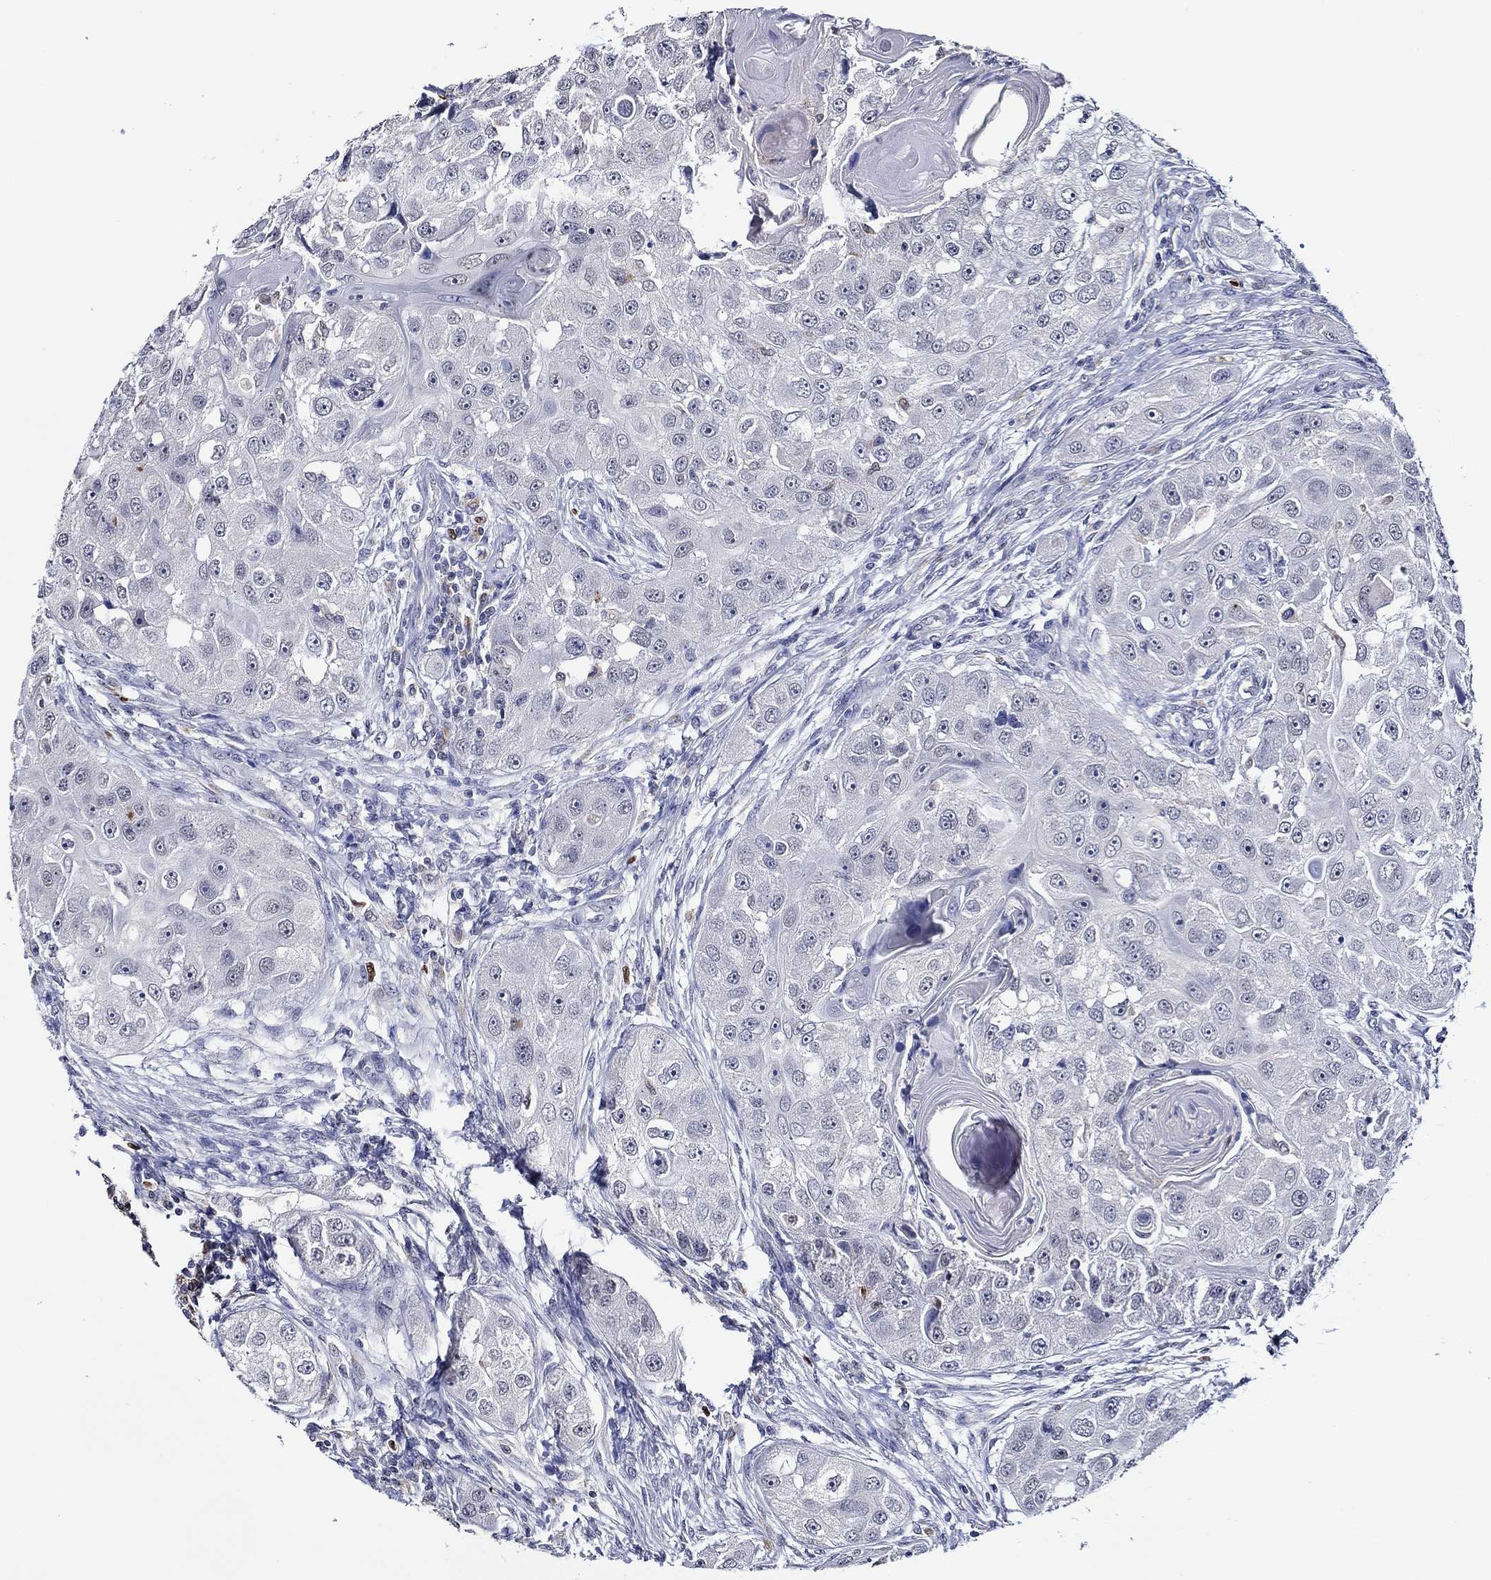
{"staining": {"intensity": "negative", "quantity": "none", "location": "none"}, "tissue": "head and neck cancer", "cell_type": "Tumor cells", "image_type": "cancer", "snomed": [{"axis": "morphology", "description": "Squamous cell carcinoma, NOS"}, {"axis": "topography", "description": "Head-Neck"}], "caption": "The histopathology image exhibits no significant staining in tumor cells of squamous cell carcinoma (head and neck).", "gene": "GATA2", "patient": {"sex": "male", "age": 51}}